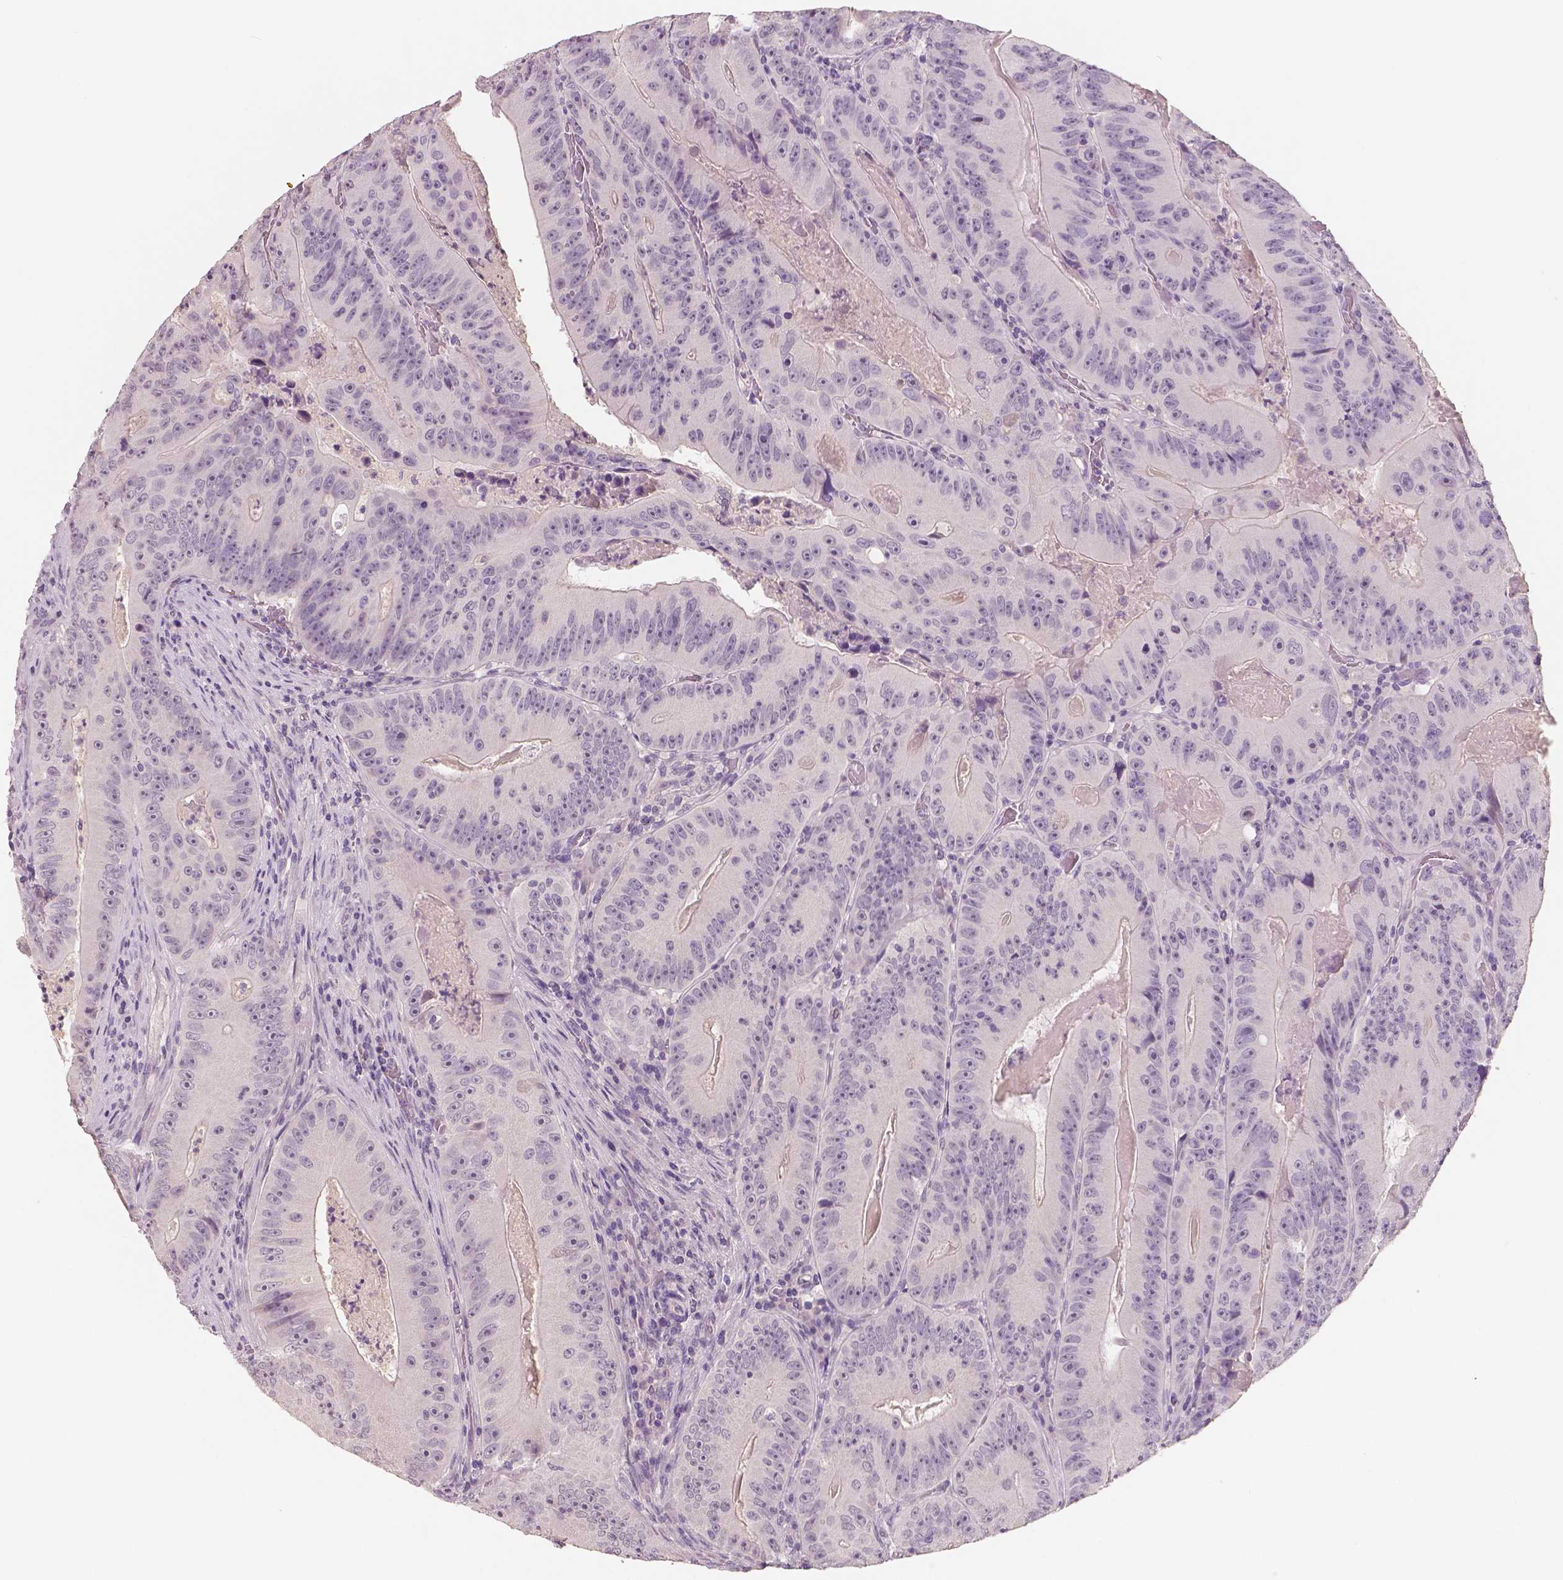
{"staining": {"intensity": "negative", "quantity": "none", "location": "none"}, "tissue": "colorectal cancer", "cell_type": "Tumor cells", "image_type": "cancer", "snomed": [{"axis": "morphology", "description": "Adenocarcinoma, NOS"}, {"axis": "topography", "description": "Colon"}], "caption": "Micrograph shows no protein positivity in tumor cells of colorectal adenocarcinoma tissue.", "gene": "NECAB1", "patient": {"sex": "female", "age": 86}}